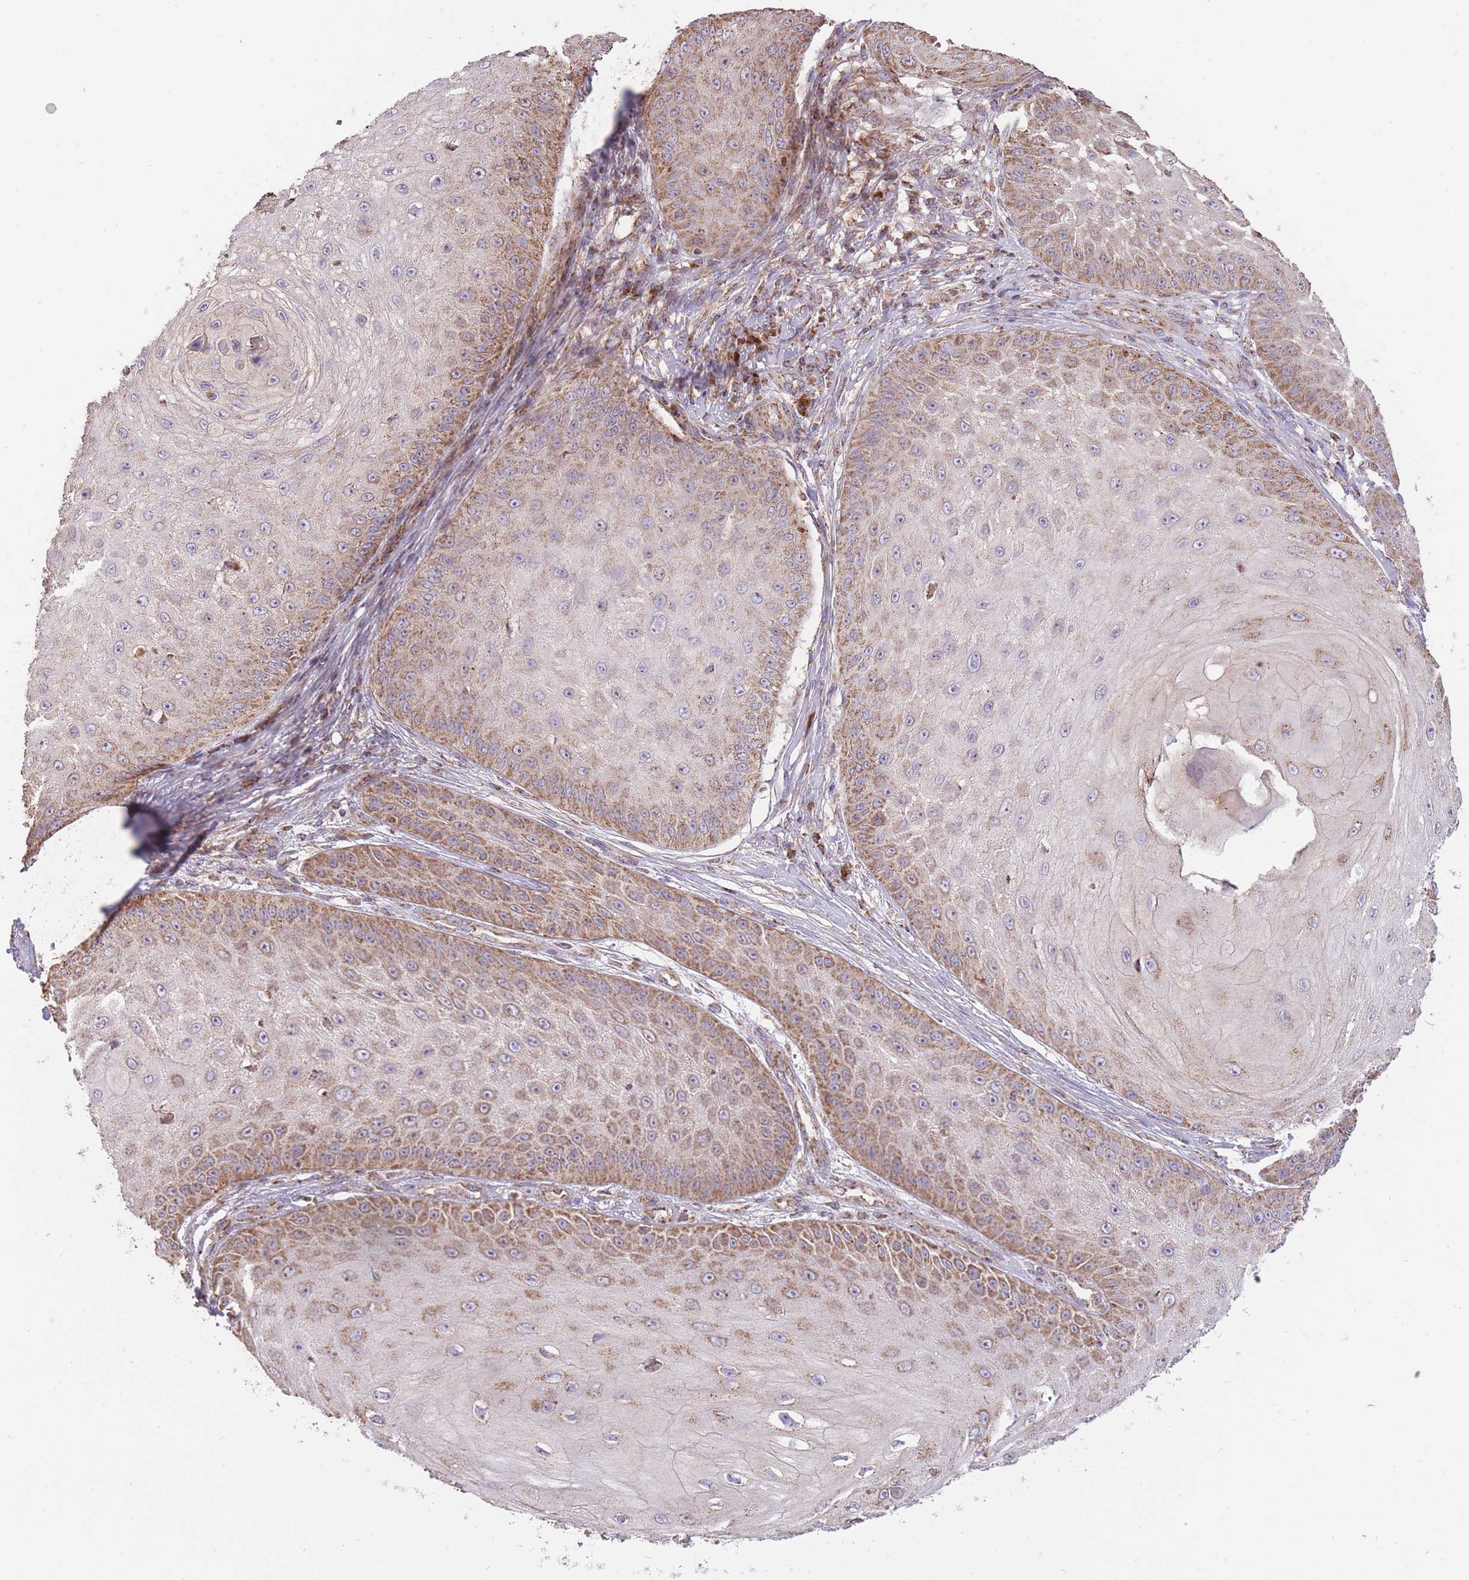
{"staining": {"intensity": "strong", "quantity": "25%-75%", "location": "cytoplasmic/membranous"}, "tissue": "skin cancer", "cell_type": "Tumor cells", "image_type": "cancer", "snomed": [{"axis": "morphology", "description": "Squamous cell carcinoma, NOS"}, {"axis": "topography", "description": "Skin"}], "caption": "Immunohistochemical staining of human skin cancer exhibits high levels of strong cytoplasmic/membranous protein positivity in approximately 25%-75% of tumor cells. (DAB IHC with brightfield microscopy, high magnification).", "gene": "PREP", "patient": {"sex": "male", "age": 70}}